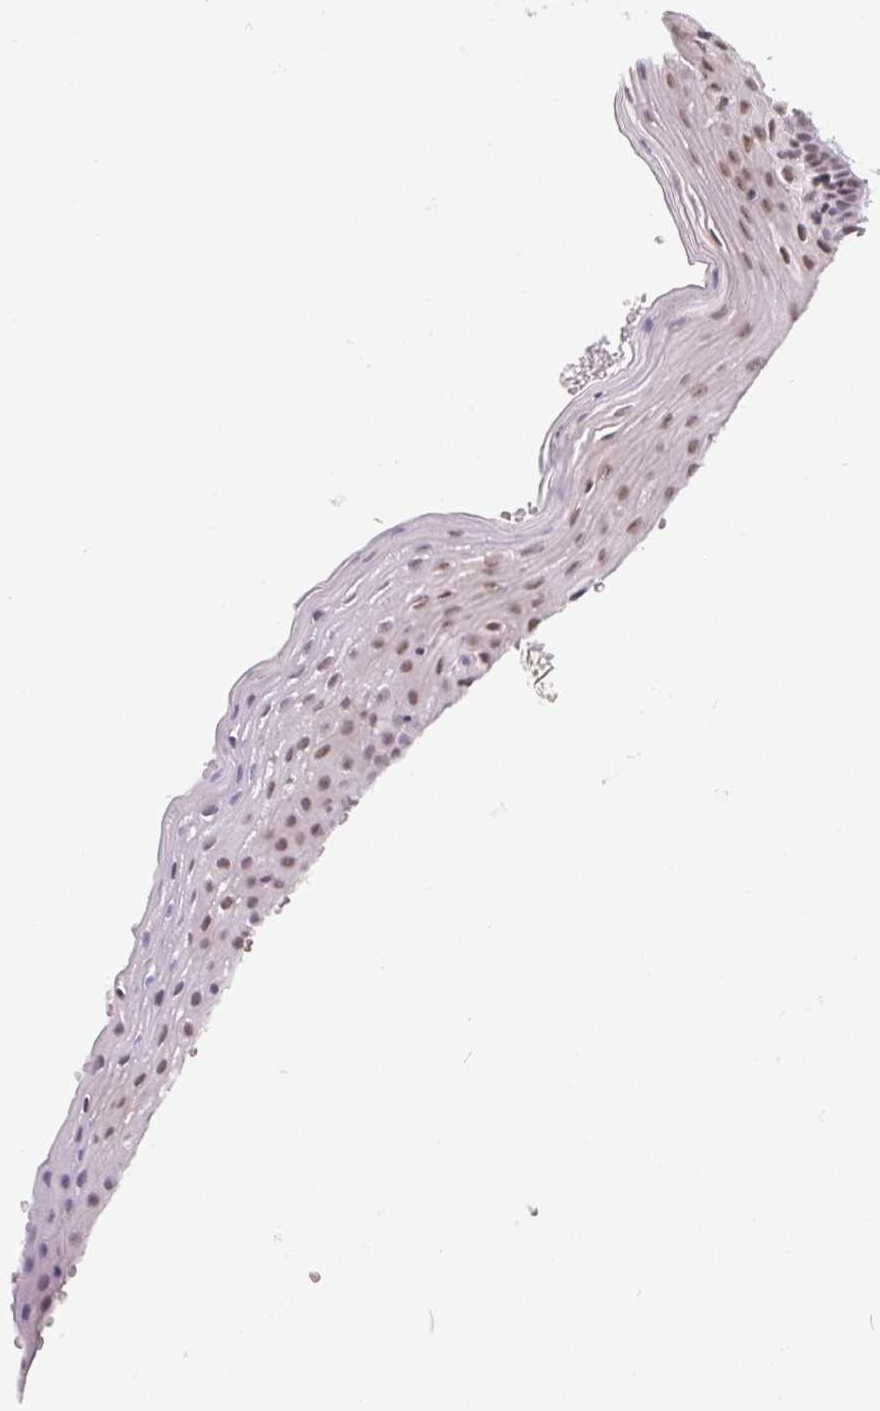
{"staining": {"intensity": "weak", "quantity": ">75%", "location": "nuclear"}, "tissue": "oral mucosa", "cell_type": "Squamous epithelial cells", "image_type": "normal", "snomed": [{"axis": "morphology", "description": "Normal tissue, NOS"}, {"axis": "topography", "description": "Oral tissue"}, {"axis": "topography", "description": "Head-Neck"}], "caption": "Weak nuclear positivity for a protein is identified in about >75% of squamous epithelial cells of unremarkable oral mucosa using IHC.", "gene": "TCERG1", "patient": {"sex": "female", "age": 55}}